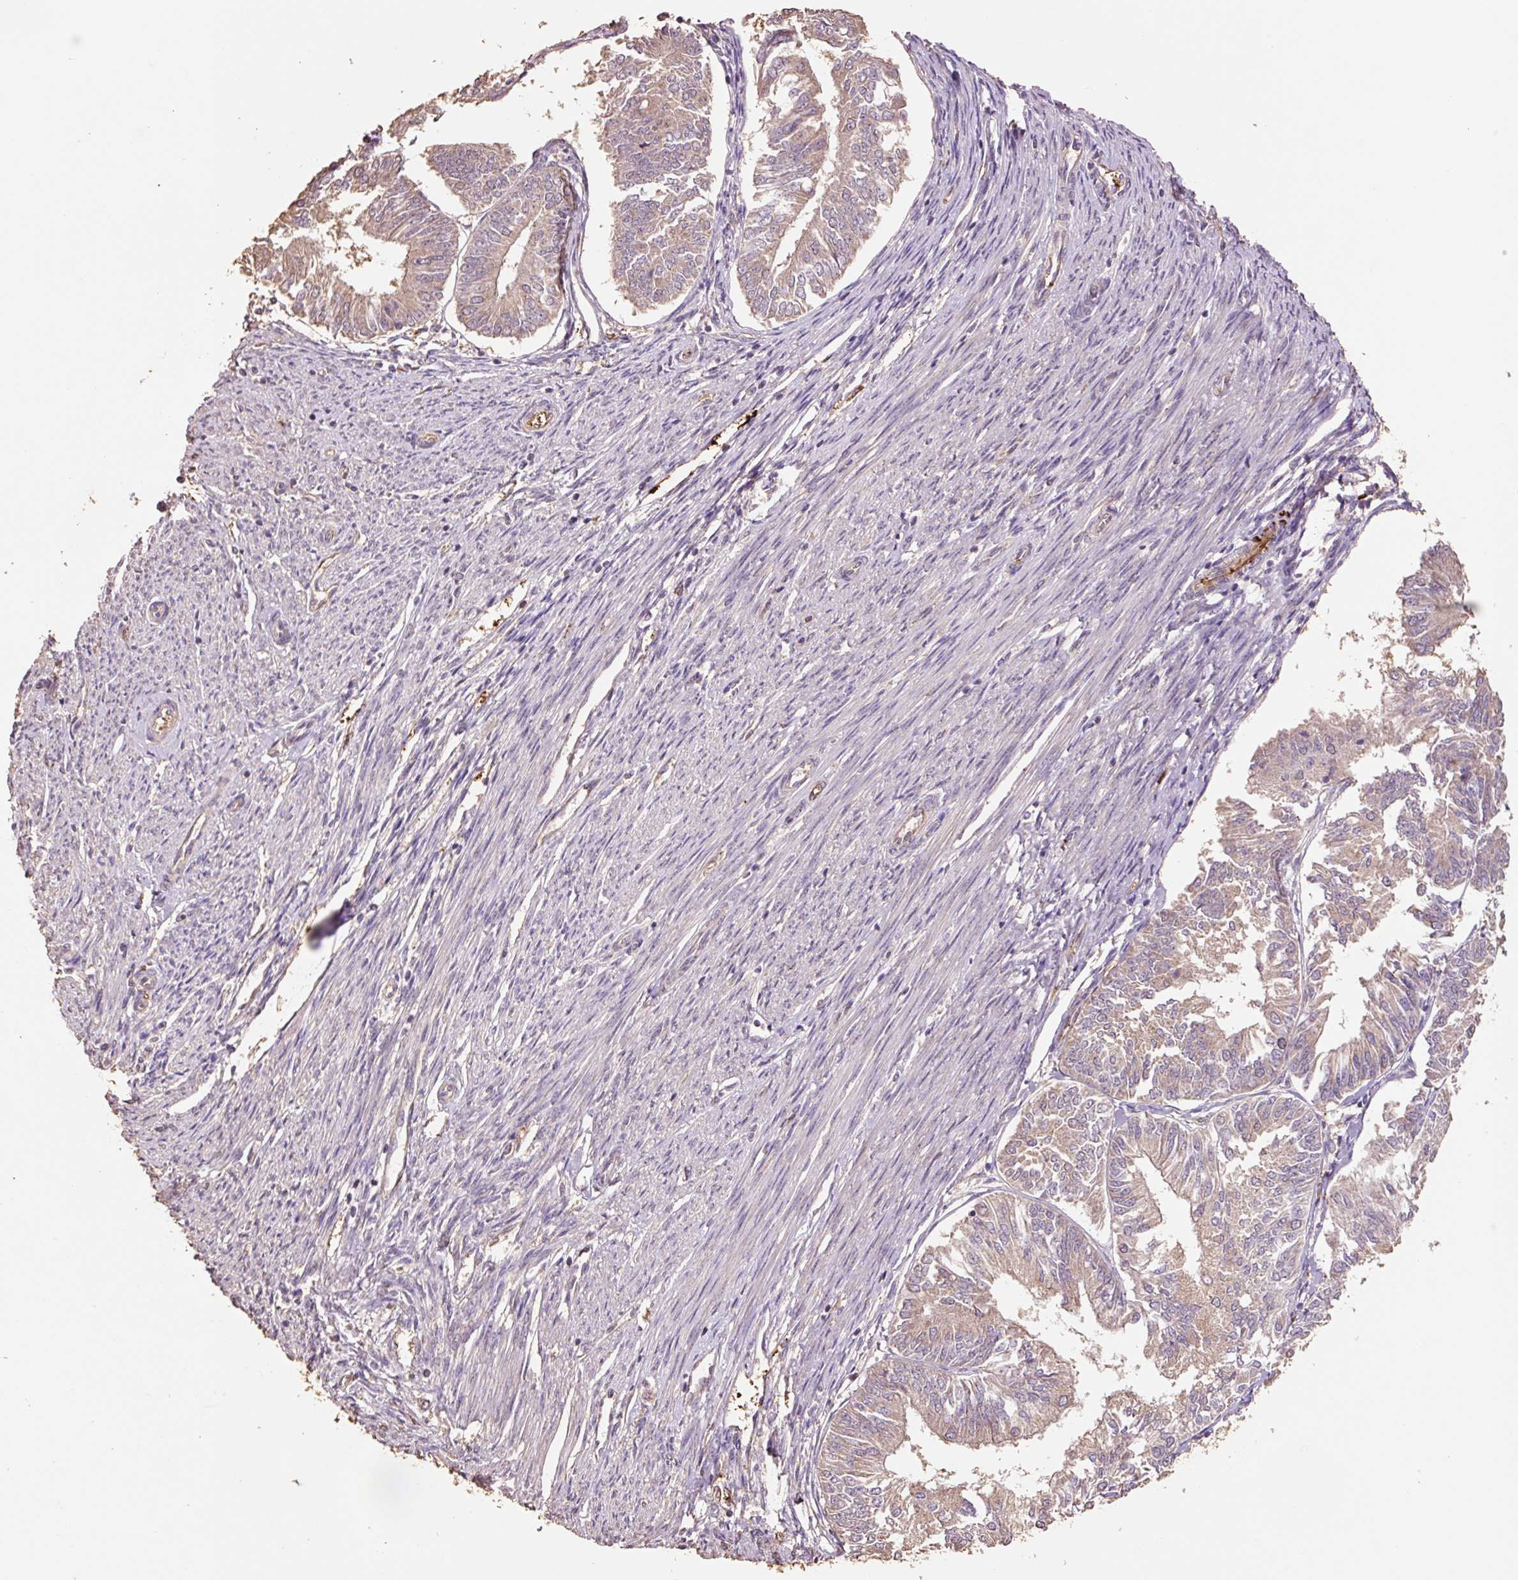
{"staining": {"intensity": "weak", "quantity": ">75%", "location": "cytoplasmic/membranous"}, "tissue": "endometrial cancer", "cell_type": "Tumor cells", "image_type": "cancer", "snomed": [{"axis": "morphology", "description": "Adenocarcinoma, NOS"}, {"axis": "topography", "description": "Endometrium"}], "caption": "Immunohistochemistry histopathology image of neoplastic tissue: human adenocarcinoma (endometrial) stained using immunohistochemistry (IHC) exhibits low levels of weak protein expression localized specifically in the cytoplasmic/membranous of tumor cells, appearing as a cytoplasmic/membranous brown color.", "gene": "HERC2", "patient": {"sex": "female", "age": 58}}